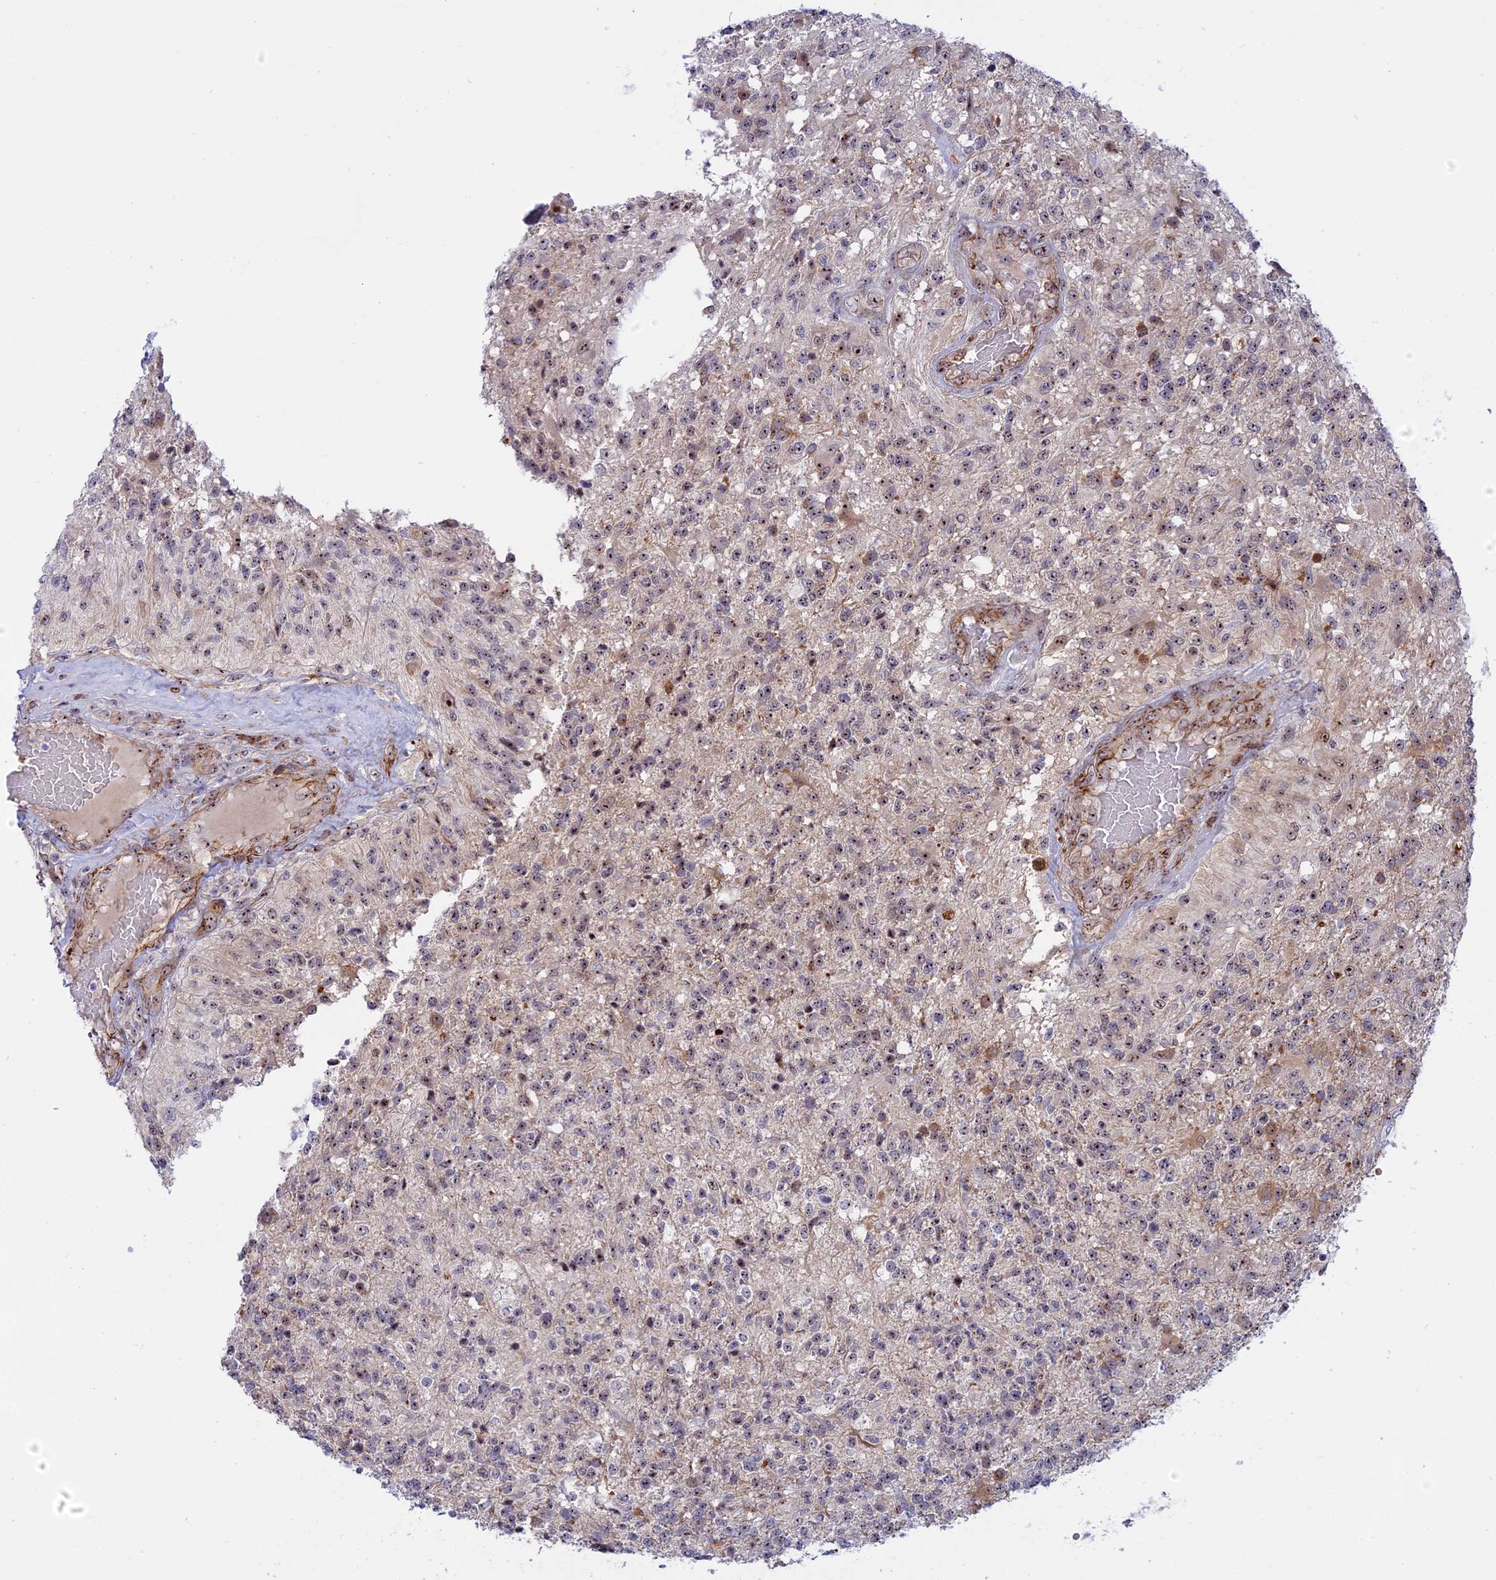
{"staining": {"intensity": "weak", "quantity": ">75%", "location": "nuclear"}, "tissue": "glioma", "cell_type": "Tumor cells", "image_type": "cancer", "snomed": [{"axis": "morphology", "description": "Glioma, malignant, High grade"}, {"axis": "topography", "description": "Brain"}], "caption": "Human malignant high-grade glioma stained with a brown dye reveals weak nuclear positive positivity in approximately >75% of tumor cells.", "gene": "DBNDD1", "patient": {"sex": "male", "age": 56}}